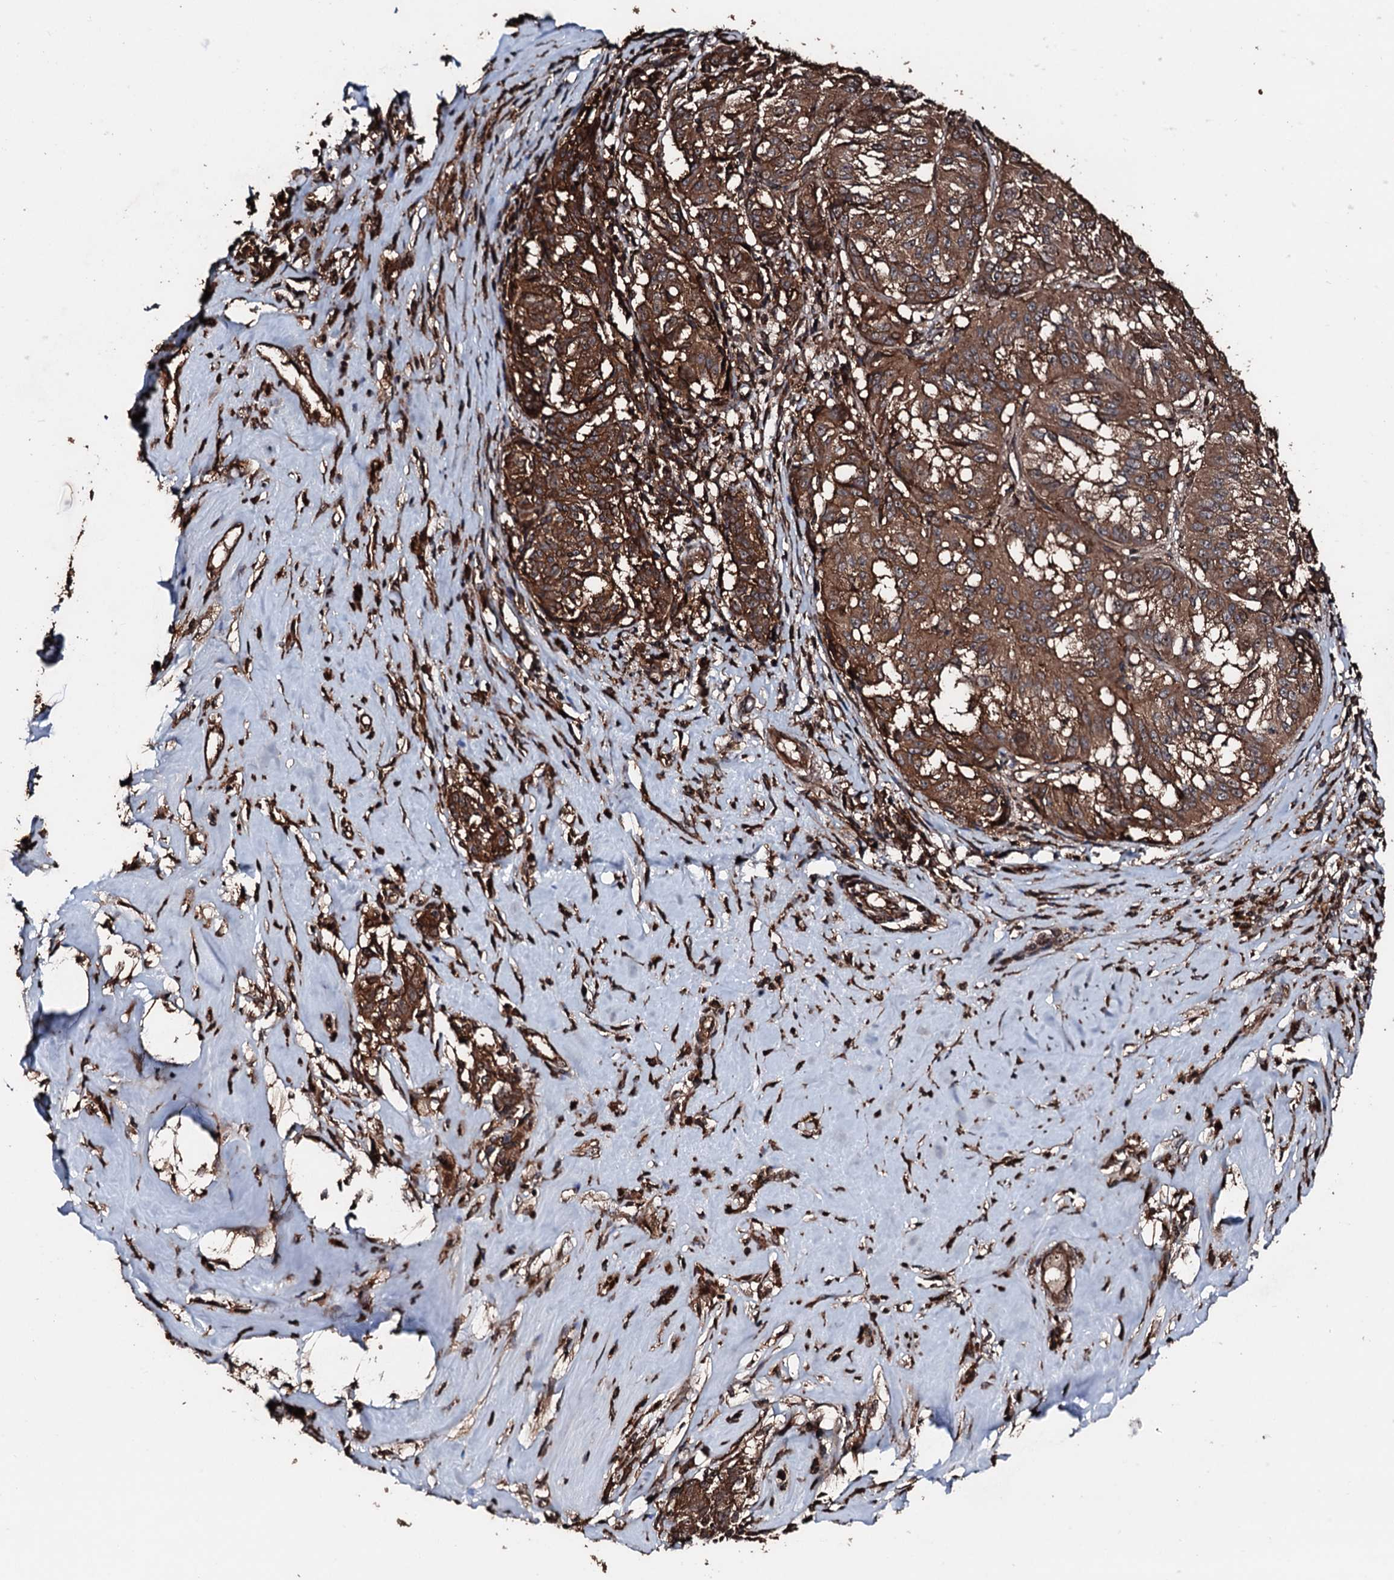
{"staining": {"intensity": "strong", "quantity": ">75%", "location": "cytoplasmic/membranous"}, "tissue": "melanoma", "cell_type": "Tumor cells", "image_type": "cancer", "snomed": [{"axis": "morphology", "description": "Malignant melanoma, NOS"}, {"axis": "topography", "description": "Skin"}], "caption": "Tumor cells show strong cytoplasmic/membranous expression in about >75% of cells in malignant melanoma. (Stains: DAB (3,3'-diaminobenzidine) in brown, nuclei in blue, Microscopy: brightfield microscopy at high magnification).", "gene": "KIF18A", "patient": {"sex": "female", "age": 72}}